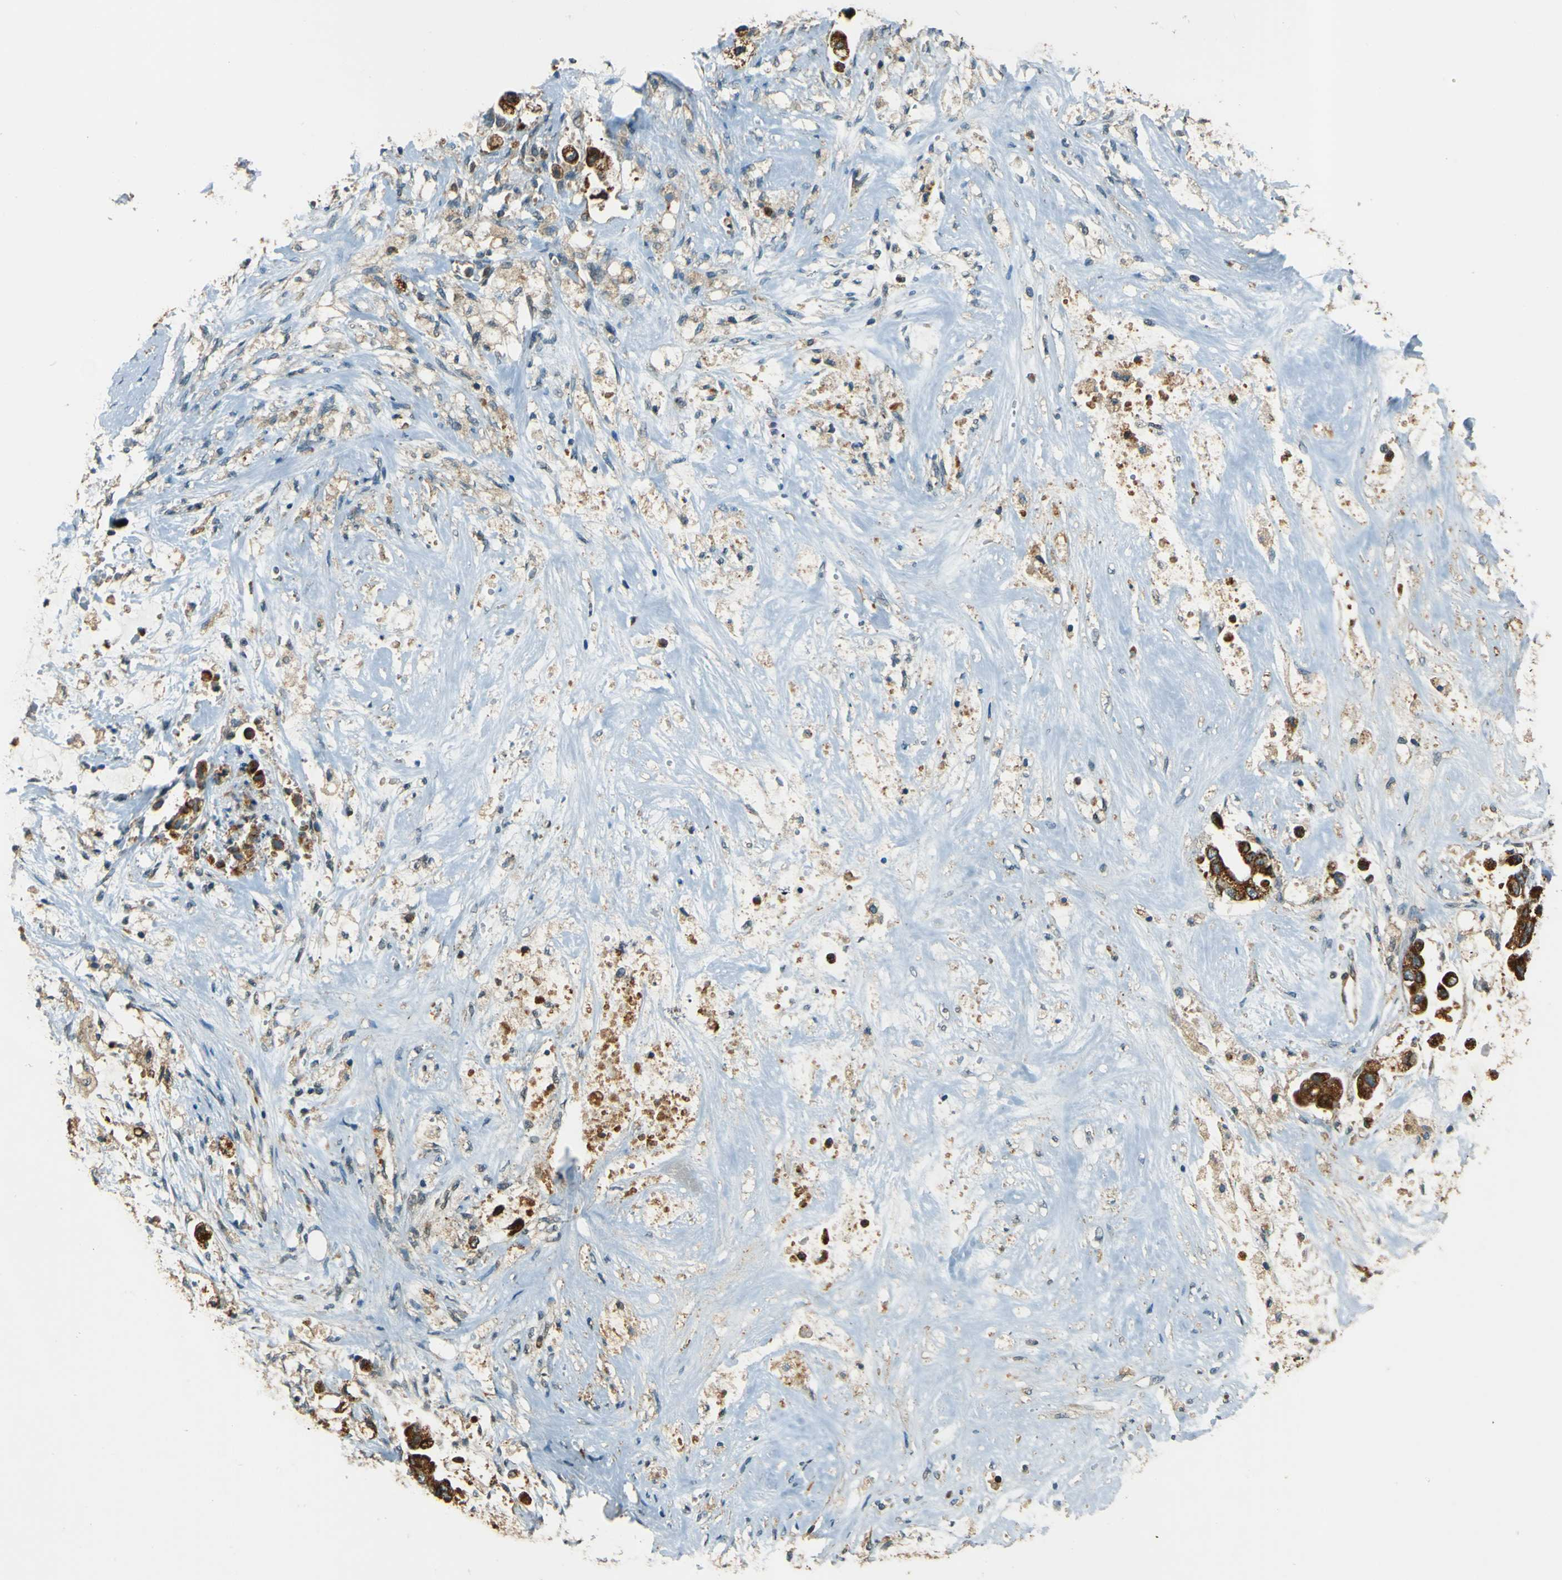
{"staining": {"intensity": "strong", "quantity": ">75%", "location": "cytoplasmic/membranous"}, "tissue": "stomach cancer", "cell_type": "Tumor cells", "image_type": "cancer", "snomed": [{"axis": "morphology", "description": "Adenocarcinoma, NOS"}, {"axis": "topography", "description": "Stomach"}], "caption": "Stomach adenocarcinoma stained for a protein exhibits strong cytoplasmic/membranous positivity in tumor cells.", "gene": "DNAJC5", "patient": {"sex": "male", "age": 62}}